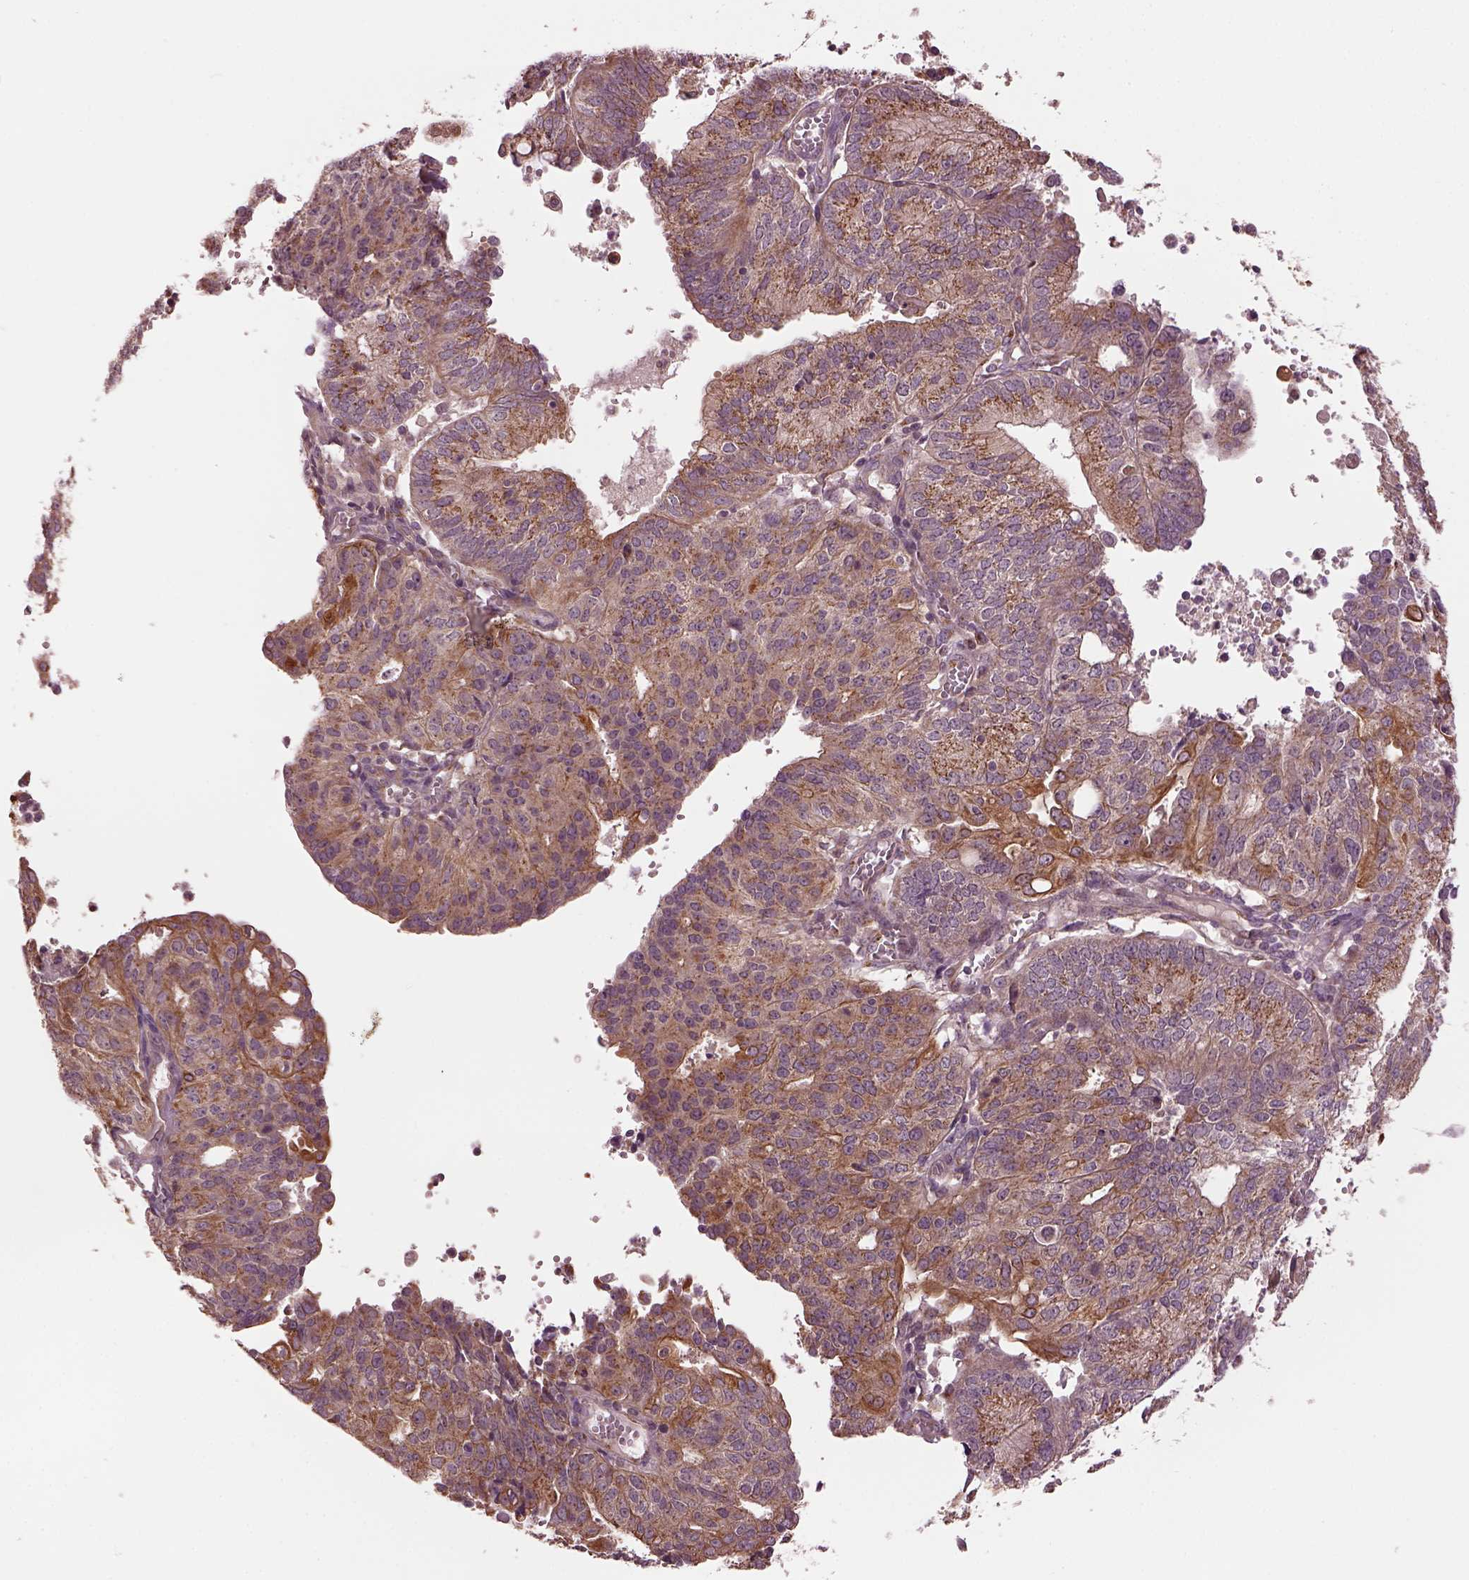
{"staining": {"intensity": "moderate", "quantity": "25%-75%", "location": "cytoplasmic/membranous"}, "tissue": "endometrial cancer", "cell_type": "Tumor cells", "image_type": "cancer", "snomed": [{"axis": "morphology", "description": "Adenocarcinoma, NOS"}, {"axis": "topography", "description": "Endometrium"}], "caption": "Immunohistochemical staining of human endometrial cancer (adenocarcinoma) shows medium levels of moderate cytoplasmic/membranous staining in approximately 25%-75% of tumor cells.", "gene": "RUFY3", "patient": {"sex": "female", "age": 82}}